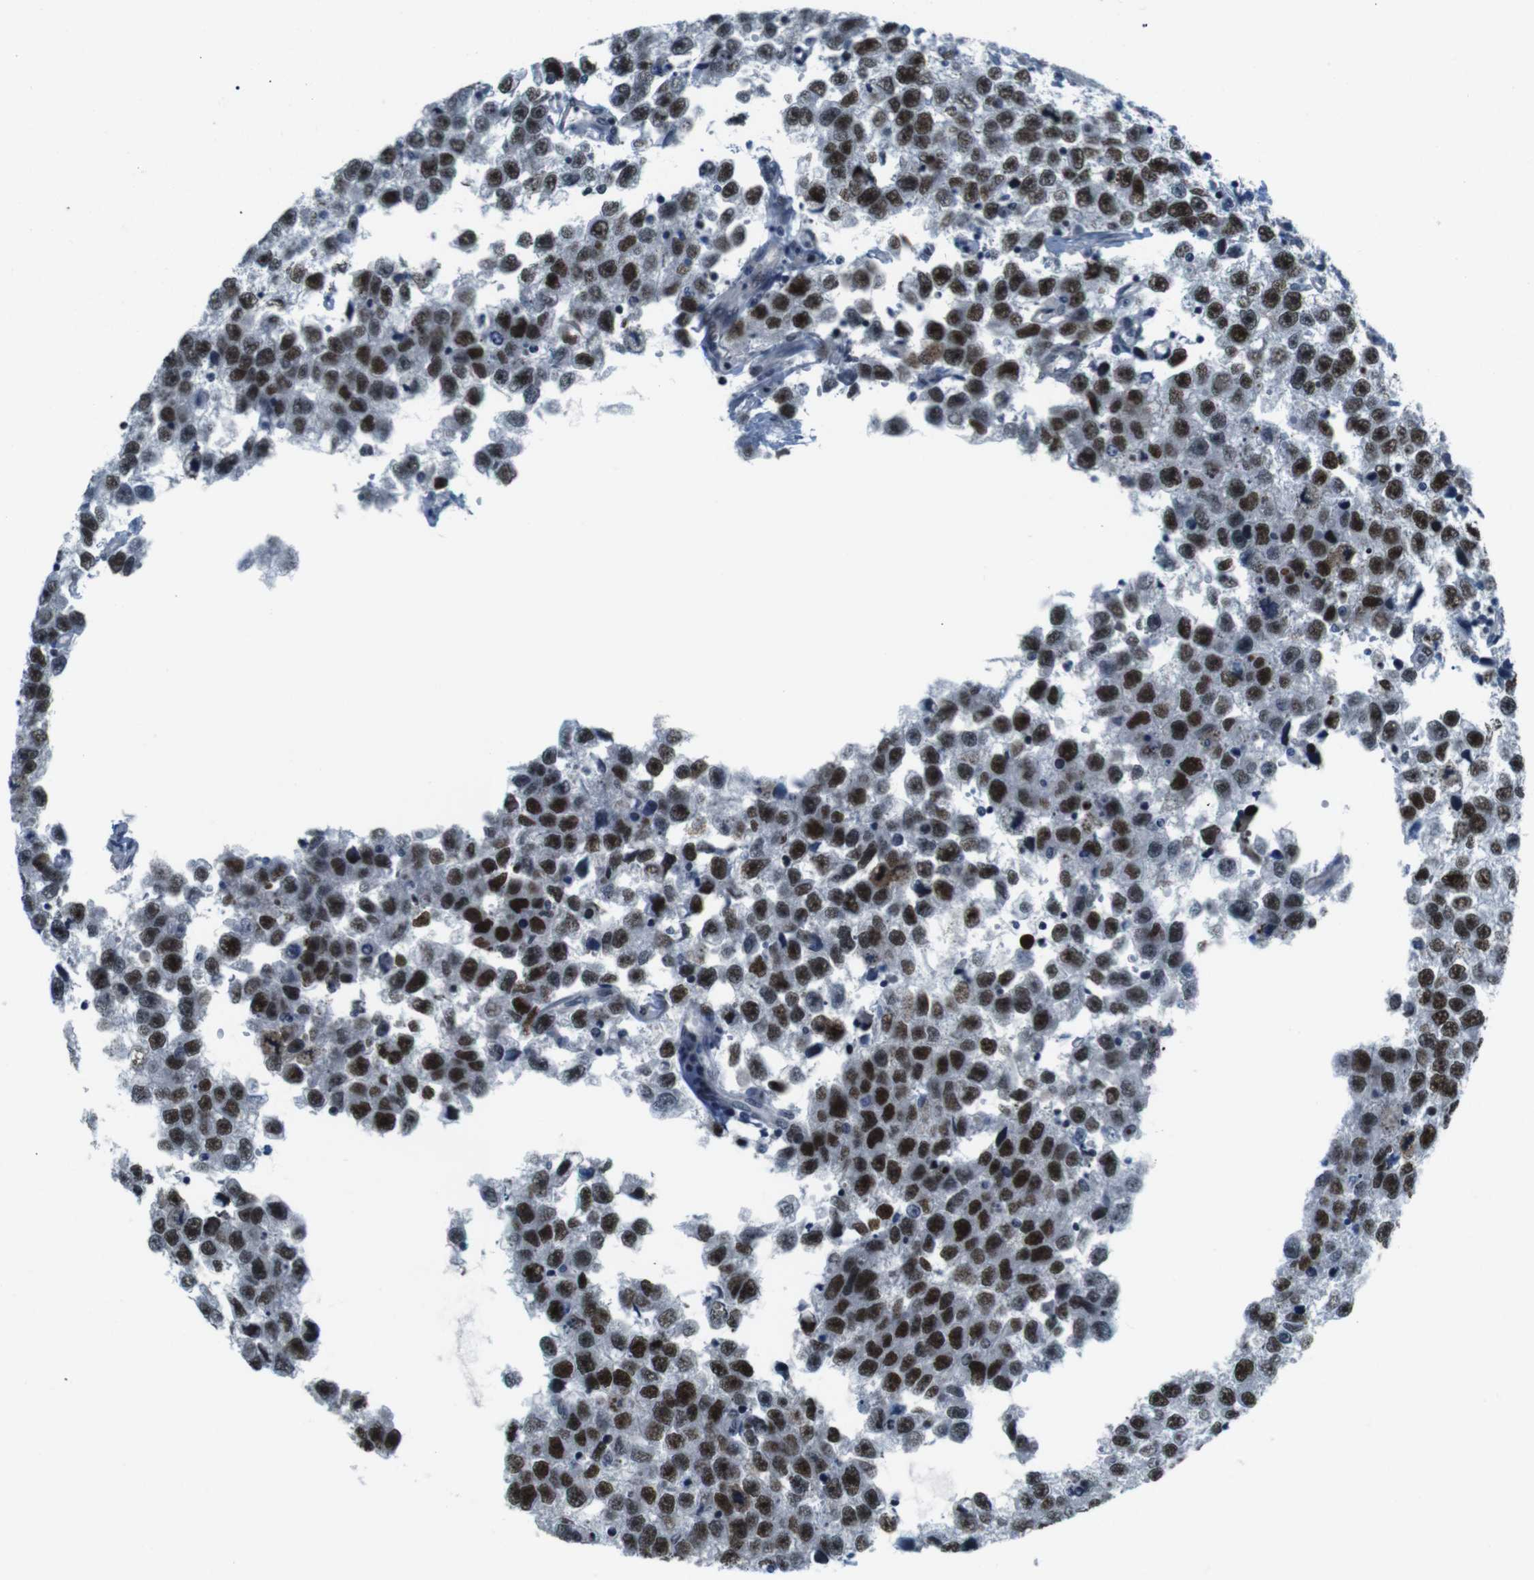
{"staining": {"intensity": "strong", "quantity": ">75%", "location": "nuclear"}, "tissue": "testis cancer", "cell_type": "Tumor cells", "image_type": "cancer", "snomed": [{"axis": "morphology", "description": "Seminoma, NOS"}, {"axis": "topography", "description": "Testis"}], "caption": "The photomicrograph reveals staining of testis cancer, revealing strong nuclear protein positivity (brown color) within tumor cells. Immunohistochemistry stains the protein of interest in brown and the nuclei are stained blue.", "gene": "SMCO2", "patient": {"sex": "male", "age": 33}}